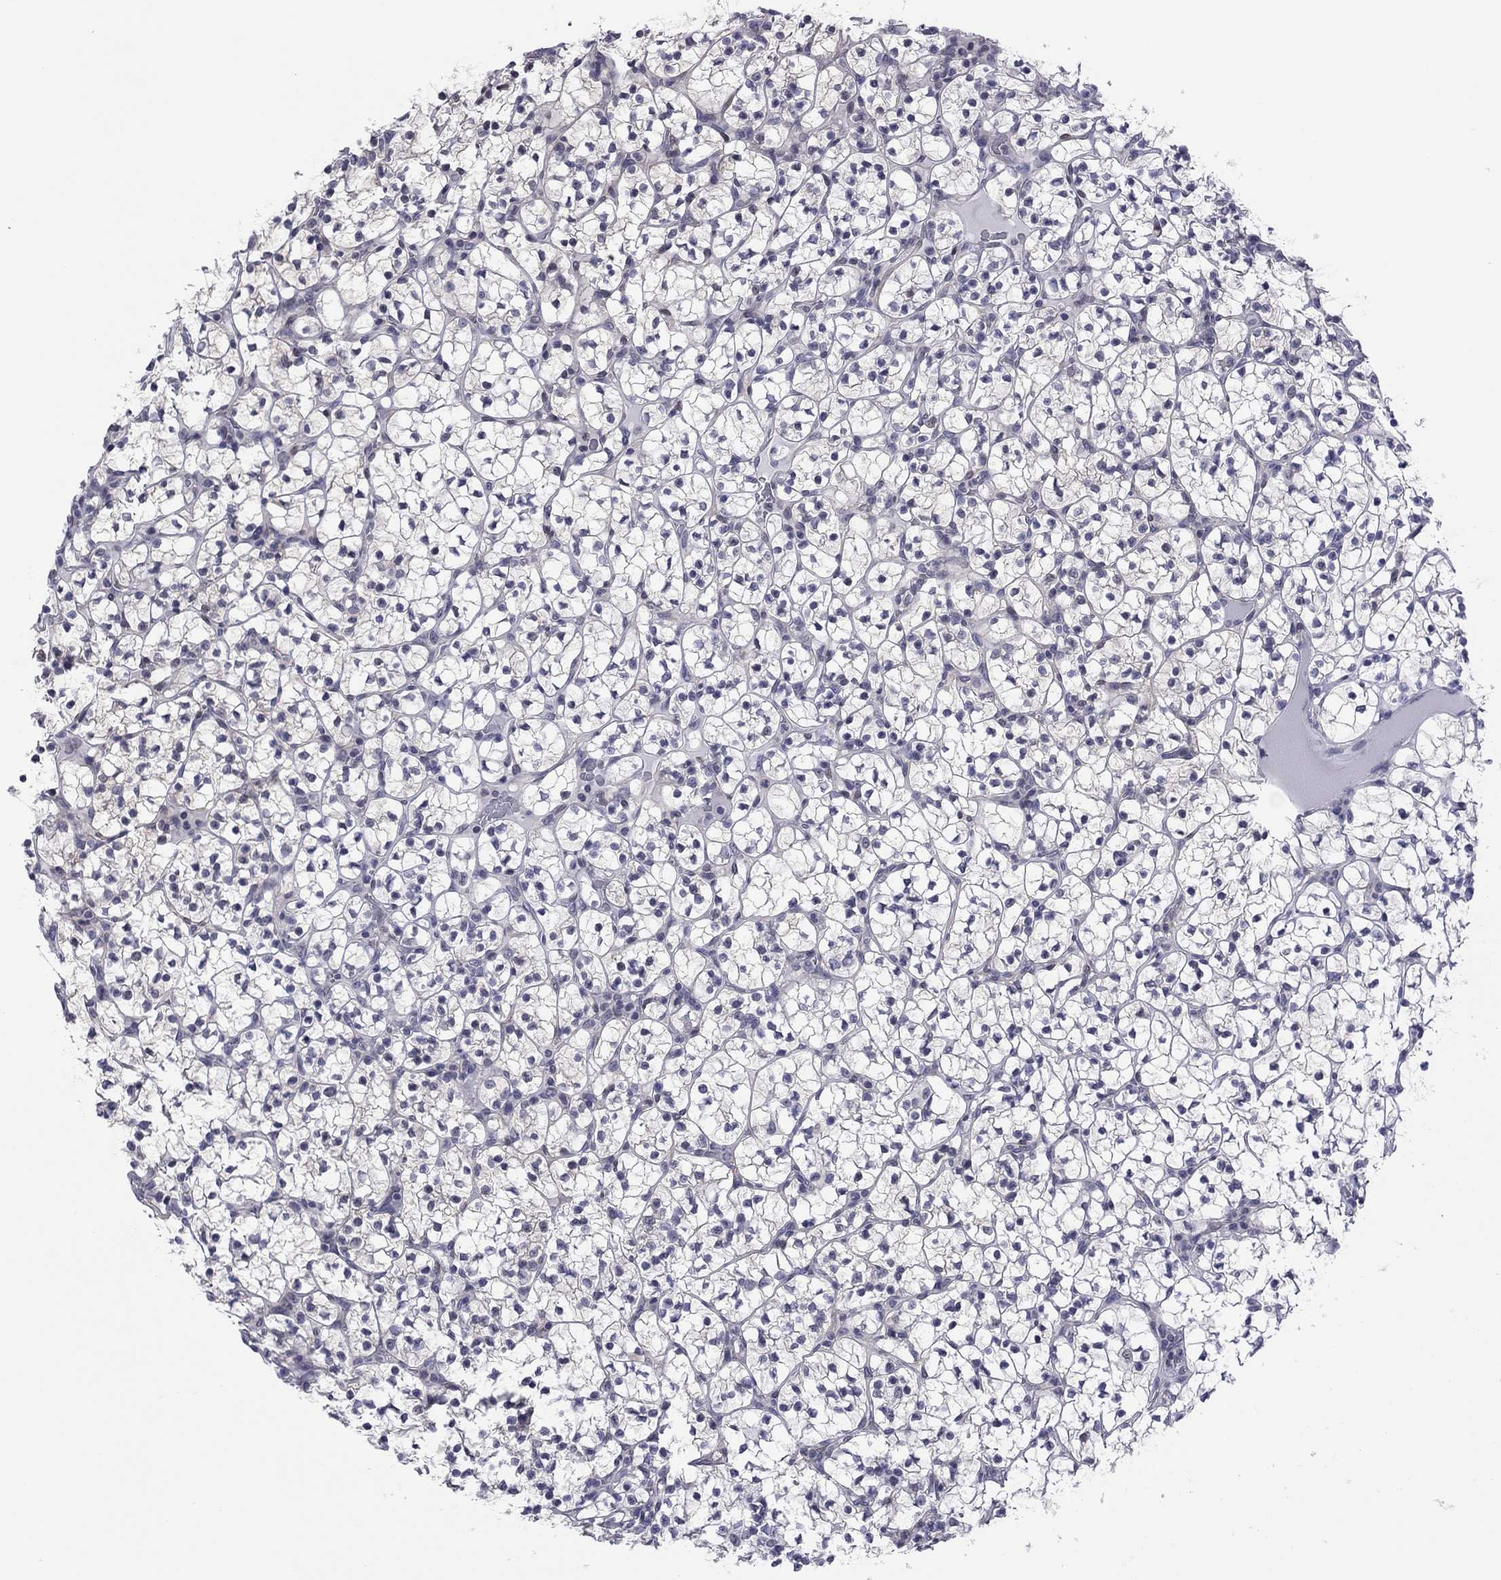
{"staining": {"intensity": "negative", "quantity": "none", "location": "none"}, "tissue": "renal cancer", "cell_type": "Tumor cells", "image_type": "cancer", "snomed": [{"axis": "morphology", "description": "Adenocarcinoma, NOS"}, {"axis": "topography", "description": "Kidney"}], "caption": "IHC photomicrograph of neoplastic tissue: renal cancer (adenocarcinoma) stained with DAB exhibits no significant protein positivity in tumor cells.", "gene": "POU5F2", "patient": {"sex": "female", "age": 89}}